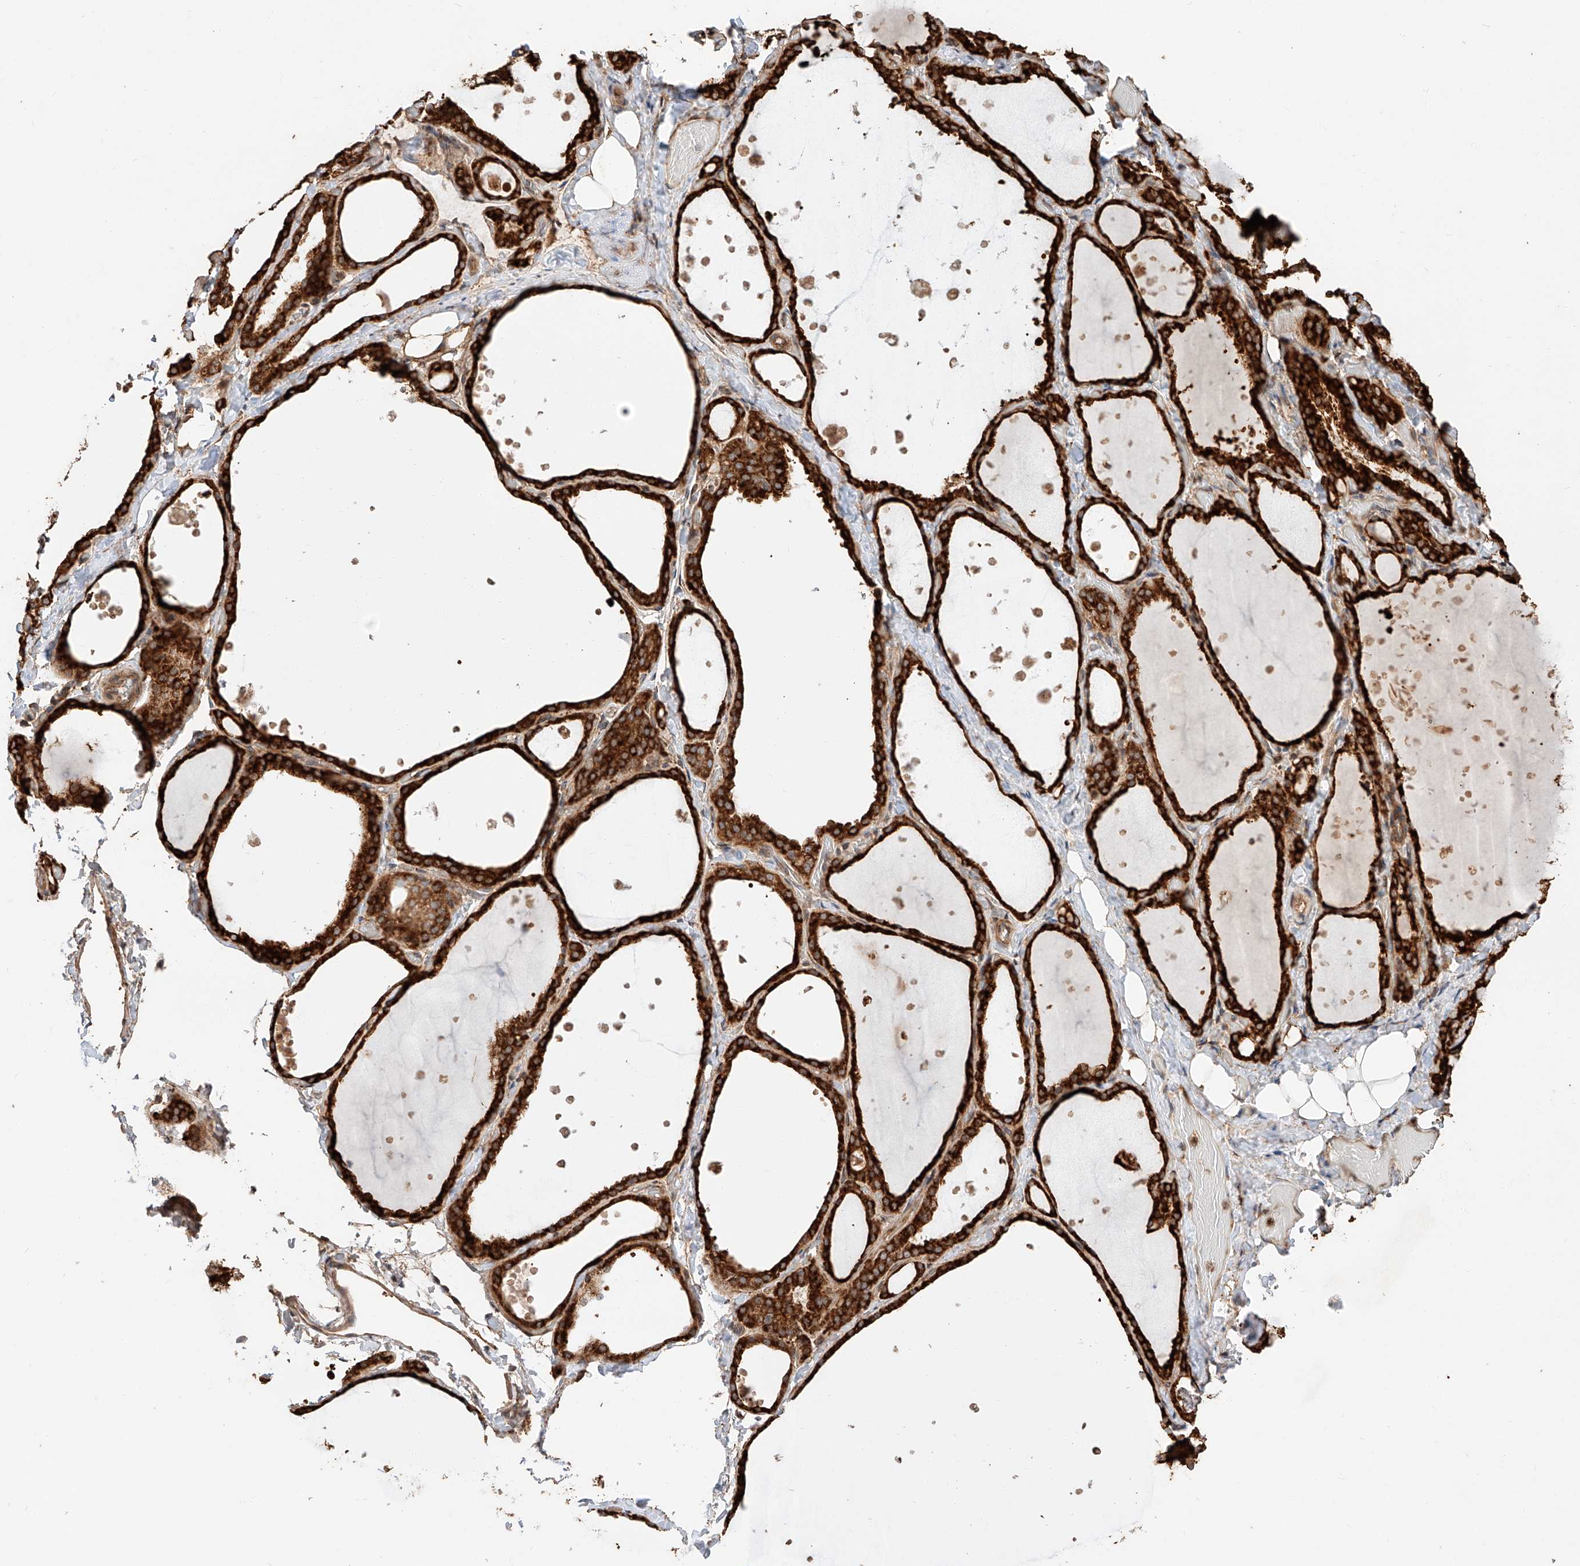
{"staining": {"intensity": "strong", "quantity": ">75%", "location": "cytoplasmic/membranous"}, "tissue": "thyroid gland", "cell_type": "Glandular cells", "image_type": "normal", "snomed": [{"axis": "morphology", "description": "Normal tissue, NOS"}, {"axis": "topography", "description": "Thyroid gland"}], "caption": "Human thyroid gland stained for a protein (brown) demonstrates strong cytoplasmic/membranous positive staining in about >75% of glandular cells.", "gene": "ZNF84", "patient": {"sex": "female", "age": 44}}